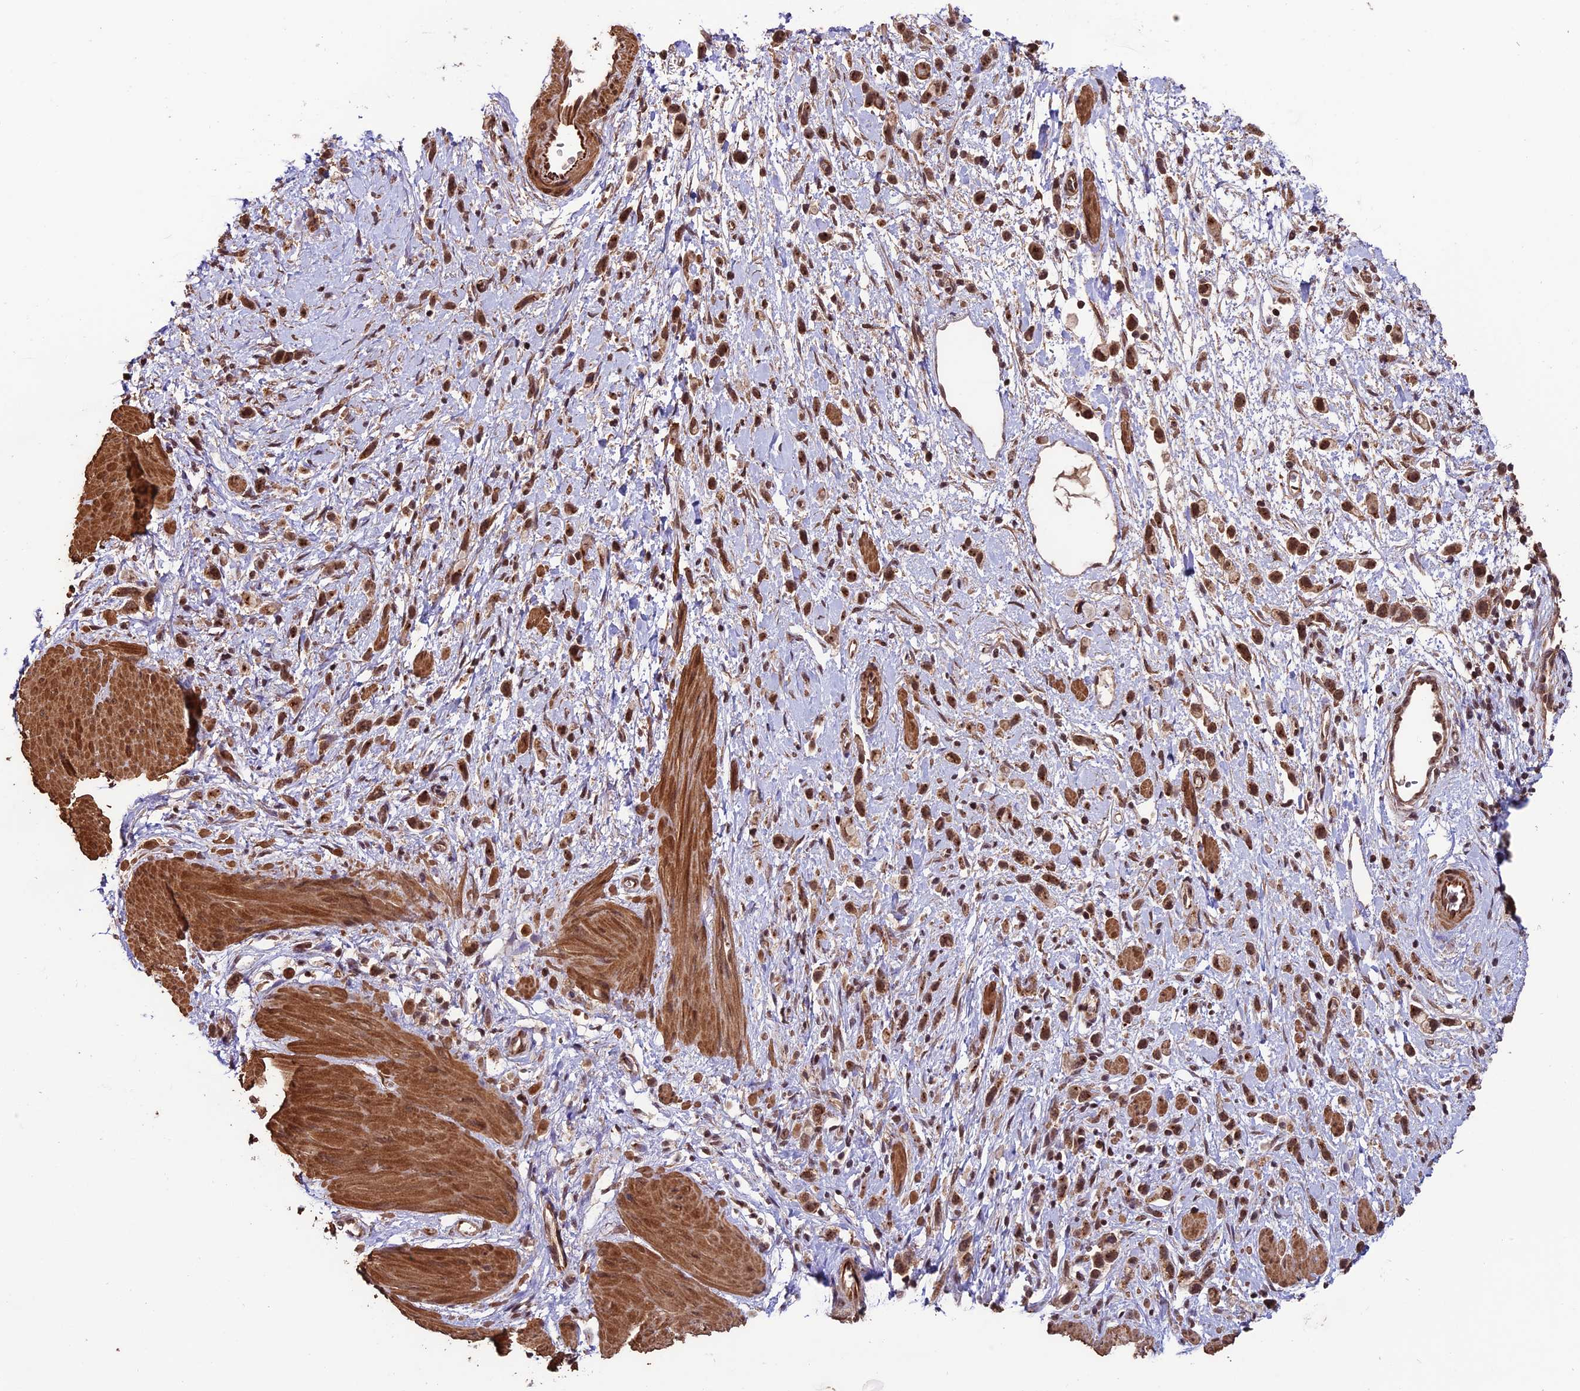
{"staining": {"intensity": "moderate", "quantity": ">75%", "location": "cytoplasmic/membranous,nuclear"}, "tissue": "stomach cancer", "cell_type": "Tumor cells", "image_type": "cancer", "snomed": [{"axis": "morphology", "description": "Adenocarcinoma, NOS"}, {"axis": "topography", "description": "Stomach"}], "caption": "Protein expression analysis of human stomach cancer reveals moderate cytoplasmic/membranous and nuclear positivity in about >75% of tumor cells.", "gene": "CABIN1", "patient": {"sex": "female", "age": 65}}